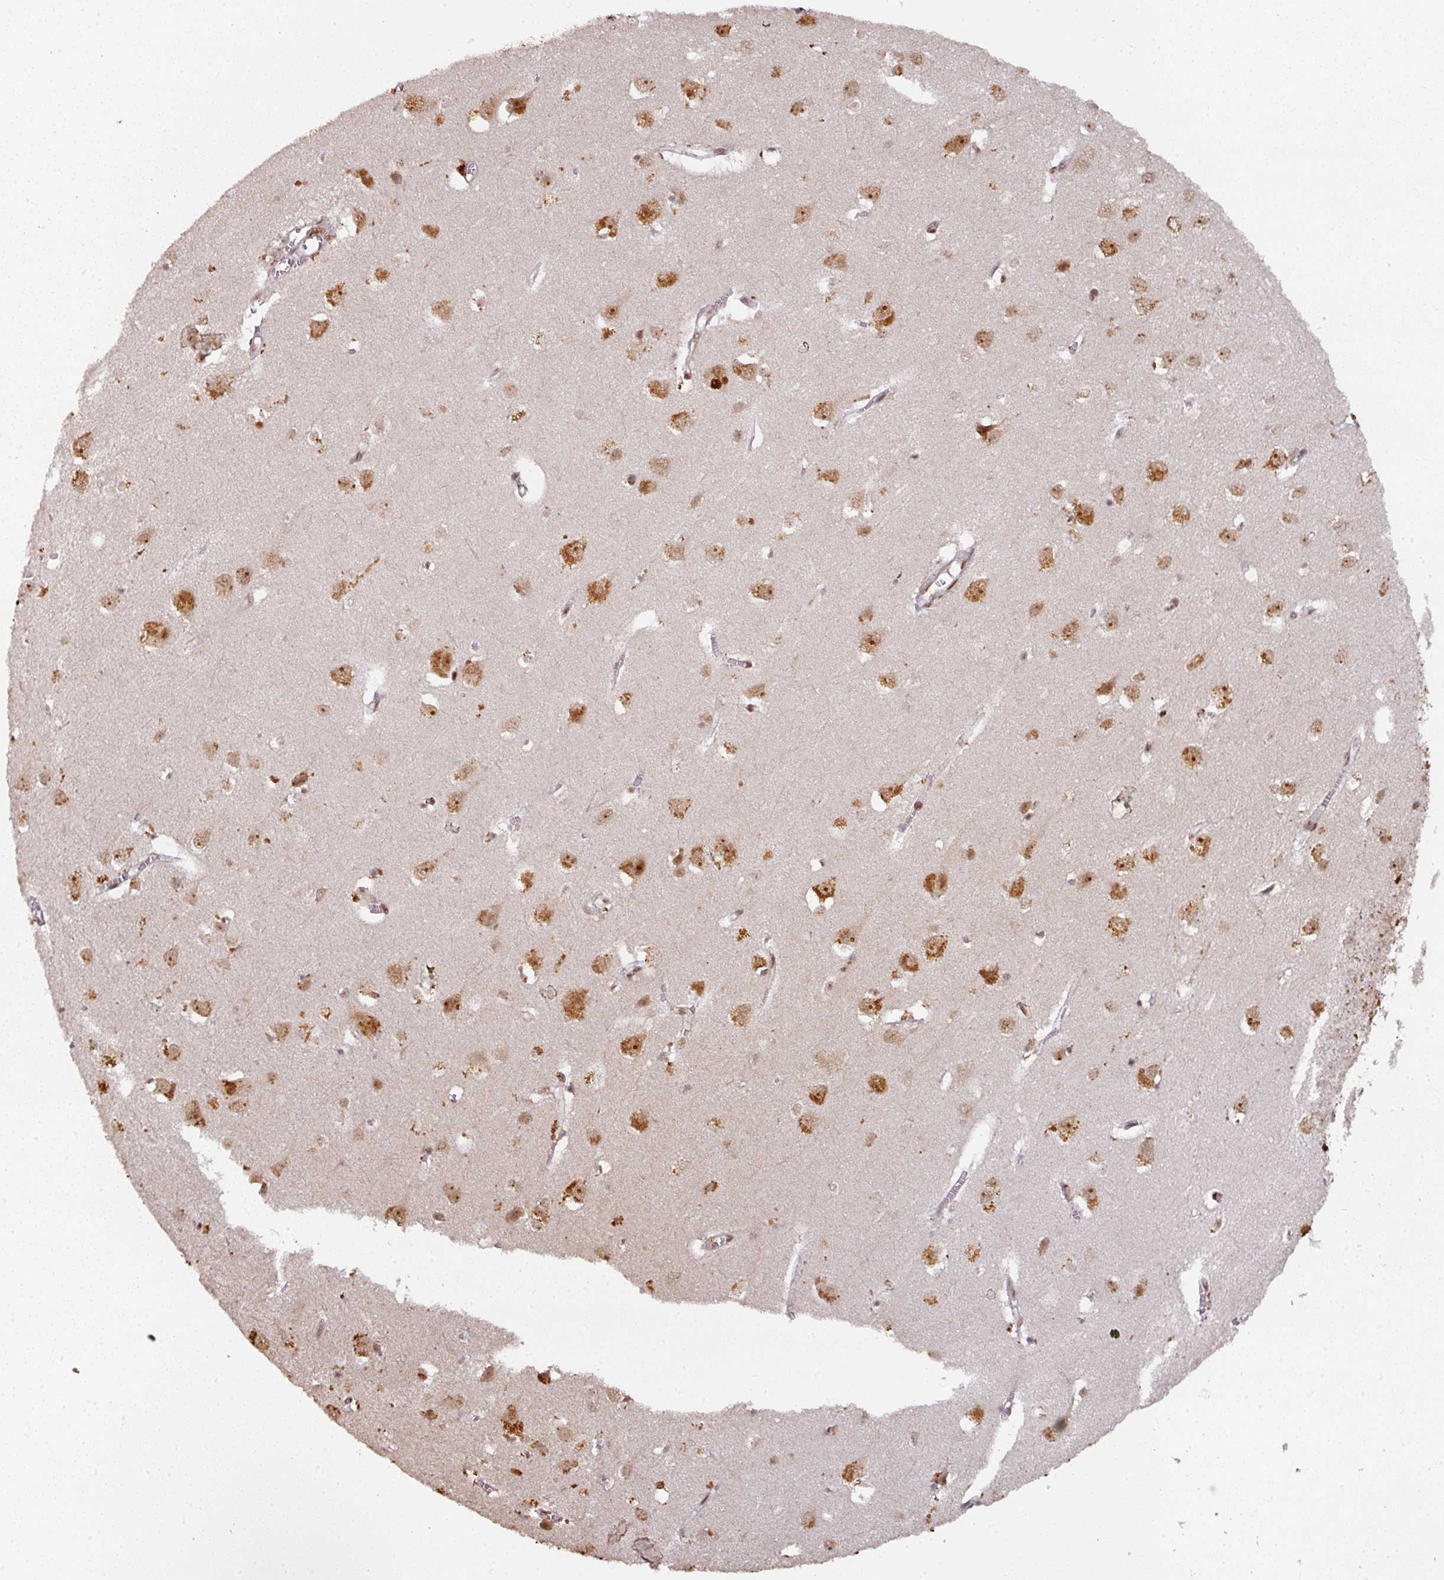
{"staining": {"intensity": "moderate", "quantity": "25%-75%", "location": "nuclear"}, "tissue": "cerebral cortex", "cell_type": "Endothelial cells", "image_type": "normal", "snomed": [{"axis": "morphology", "description": "Normal tissue, NOS"}, {"axis": "topography", "description": "Cerebral cortex"}], "caption": "Endothelial cells show moderate nuclear expression in about 25%-75% of cells in normal cerebral cortex.", "gene": "ENSG00000289690", "patient": {"sex": "male", "age": 70}}